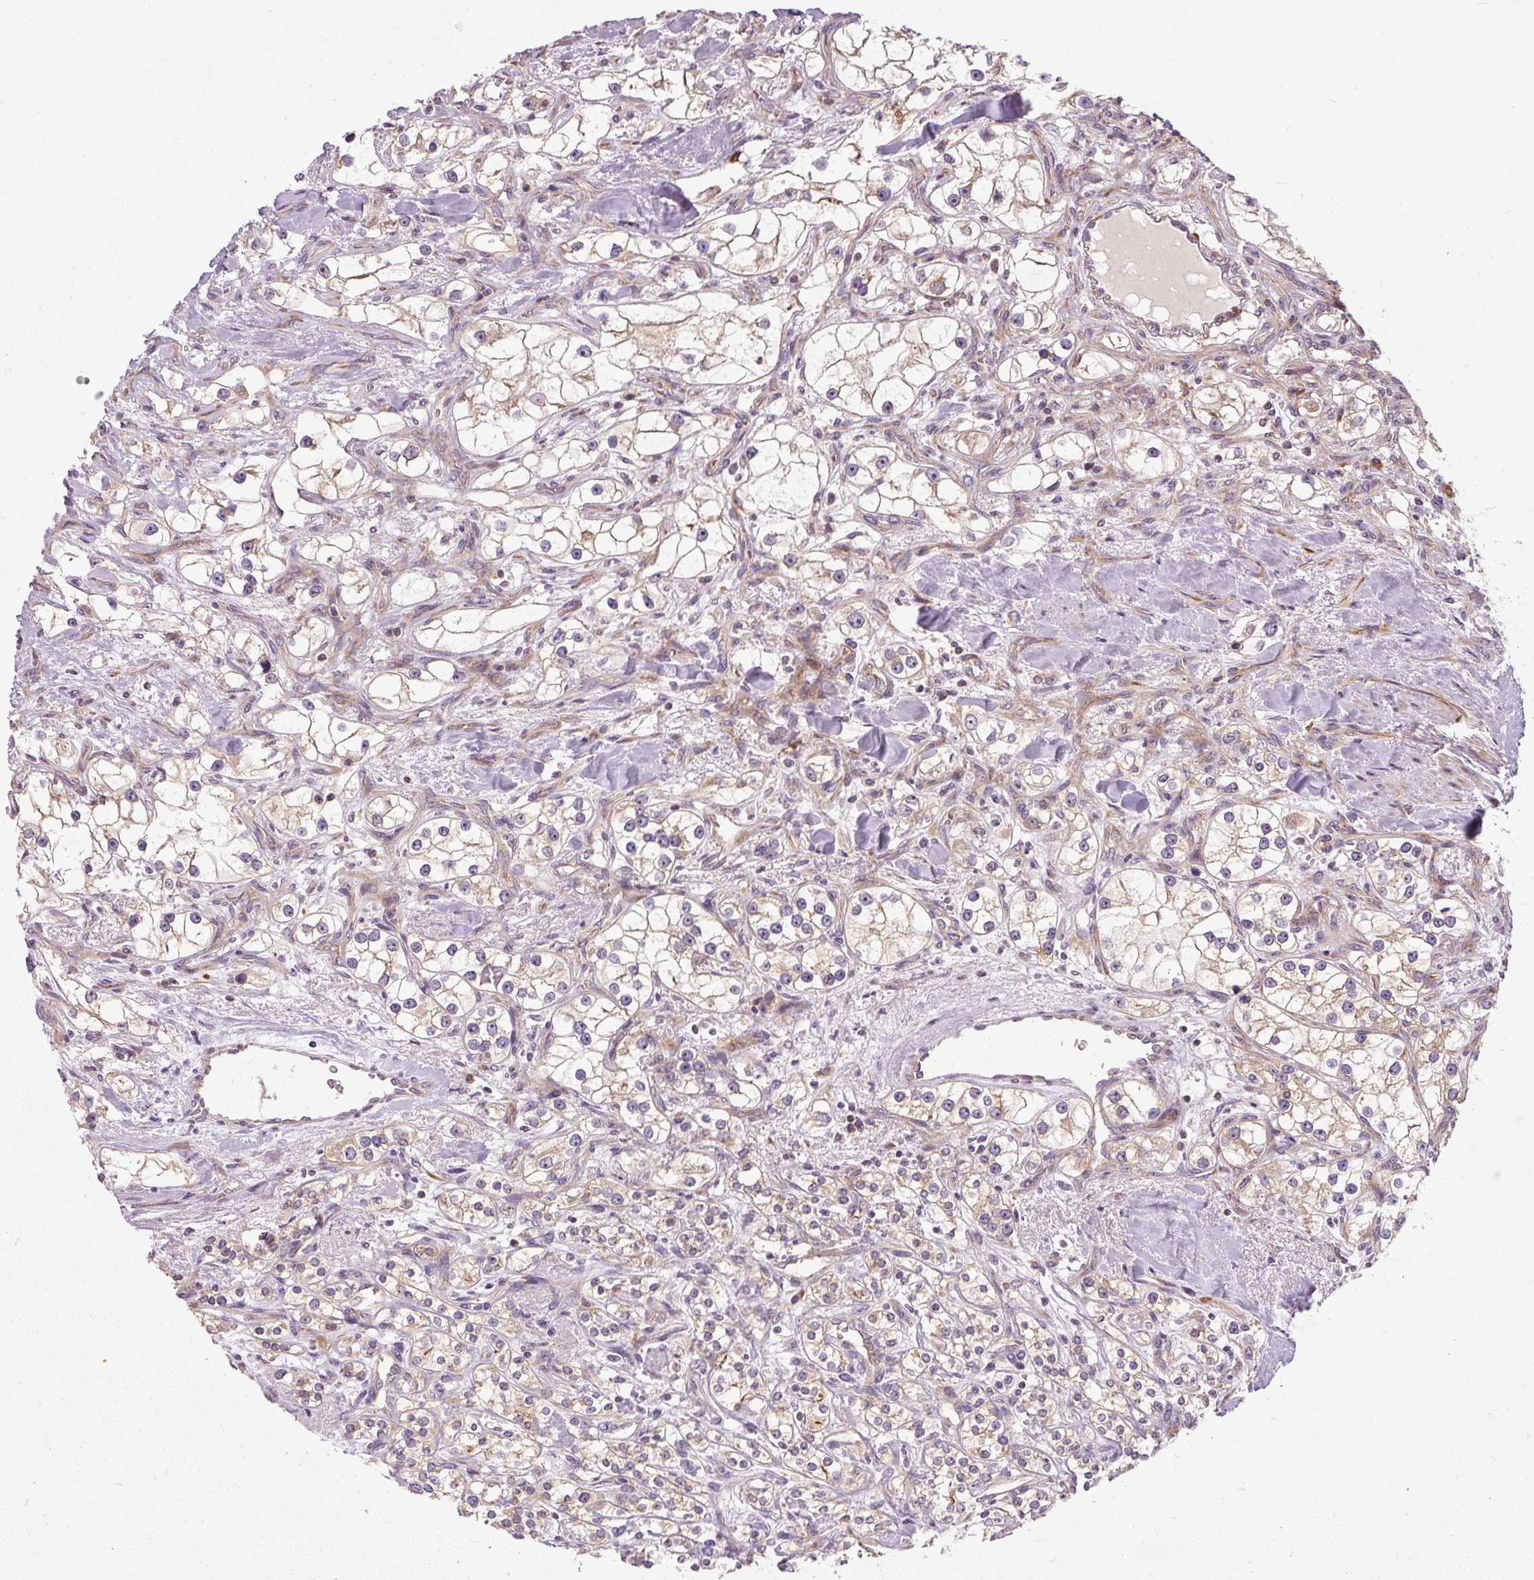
{"staining": {"intensity": "weak", "quantity": "25%-75%", "location": "cytoplasmic/membranous"}, "tissue": "renal cancer", "cell_type": "Tumor cells", "image_type": "cancer", "snomed": [{"axis": "morphology", "description": "Adenocarcinoma, NOS"}, {"axis": "topography", "description": "Kidney"}], "caption": "This is a micrograph of IHC staining of renal cancer (adenocarcinoma), which shows weak expression in the cytoplasmic/membranous of tumor cells.", "gene": "PRSS48", "patient": {"sex": "male", "age": 77}}